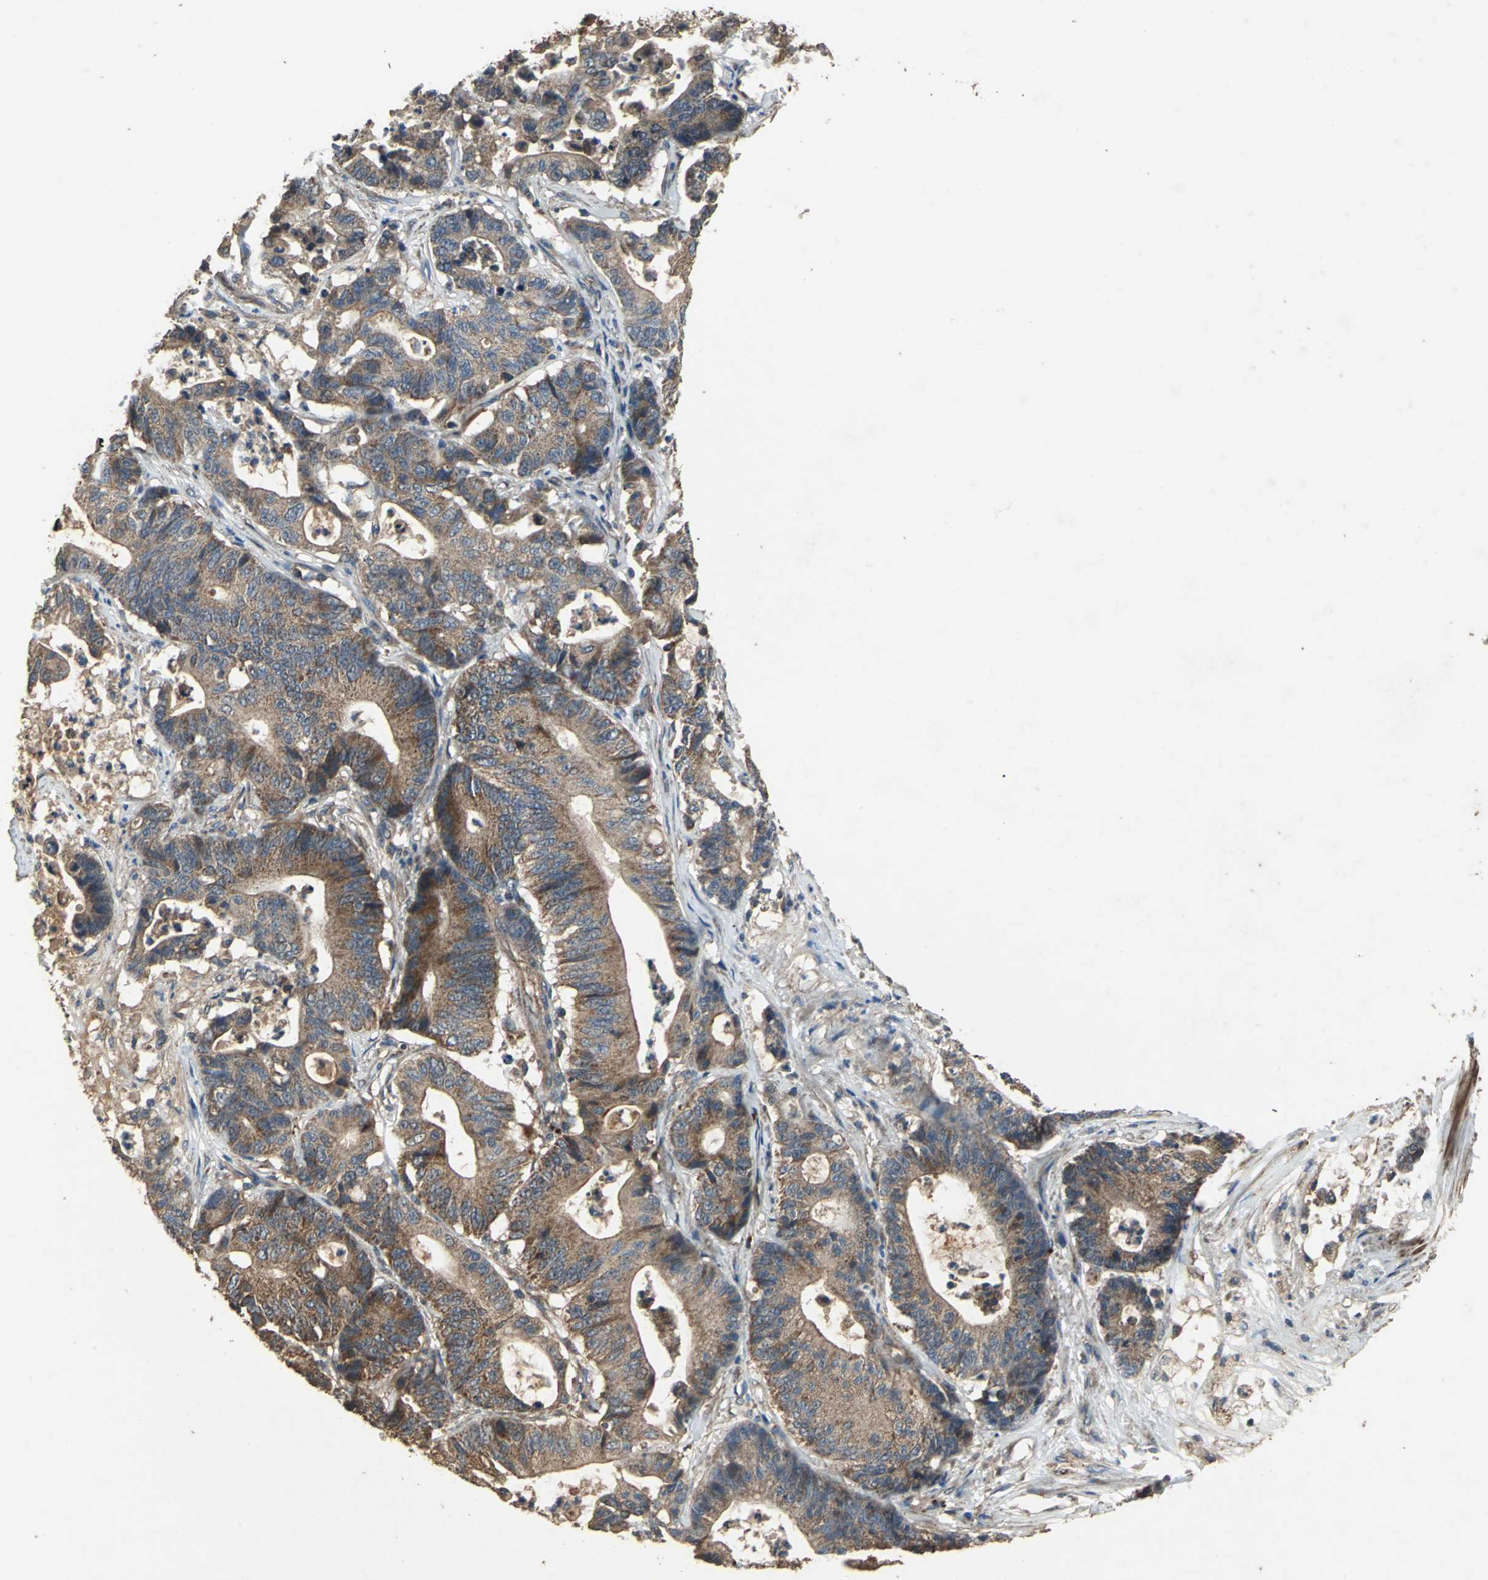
{"staining": {"intensity": "strong", "quantity": ">75%", "location": "cytoplasmic/membranous"}, "tissue": "colorectal cancer", "cell_type": "Tumor cells", "image_type": "cancer", "snomed": [{"axis": "morphology", "description": "Adenocarcinoma, NOS"}, {"axis": "topography", "description": "Colon"}], "caption": "Adenocarcinoma (colorectal) stained with a brown dye shows strong cytoplasmic/membranous positive expression in about >75% of tumor cells.", "gene": "POLRMT", "patient": {"sex": "female", "age": 84}}